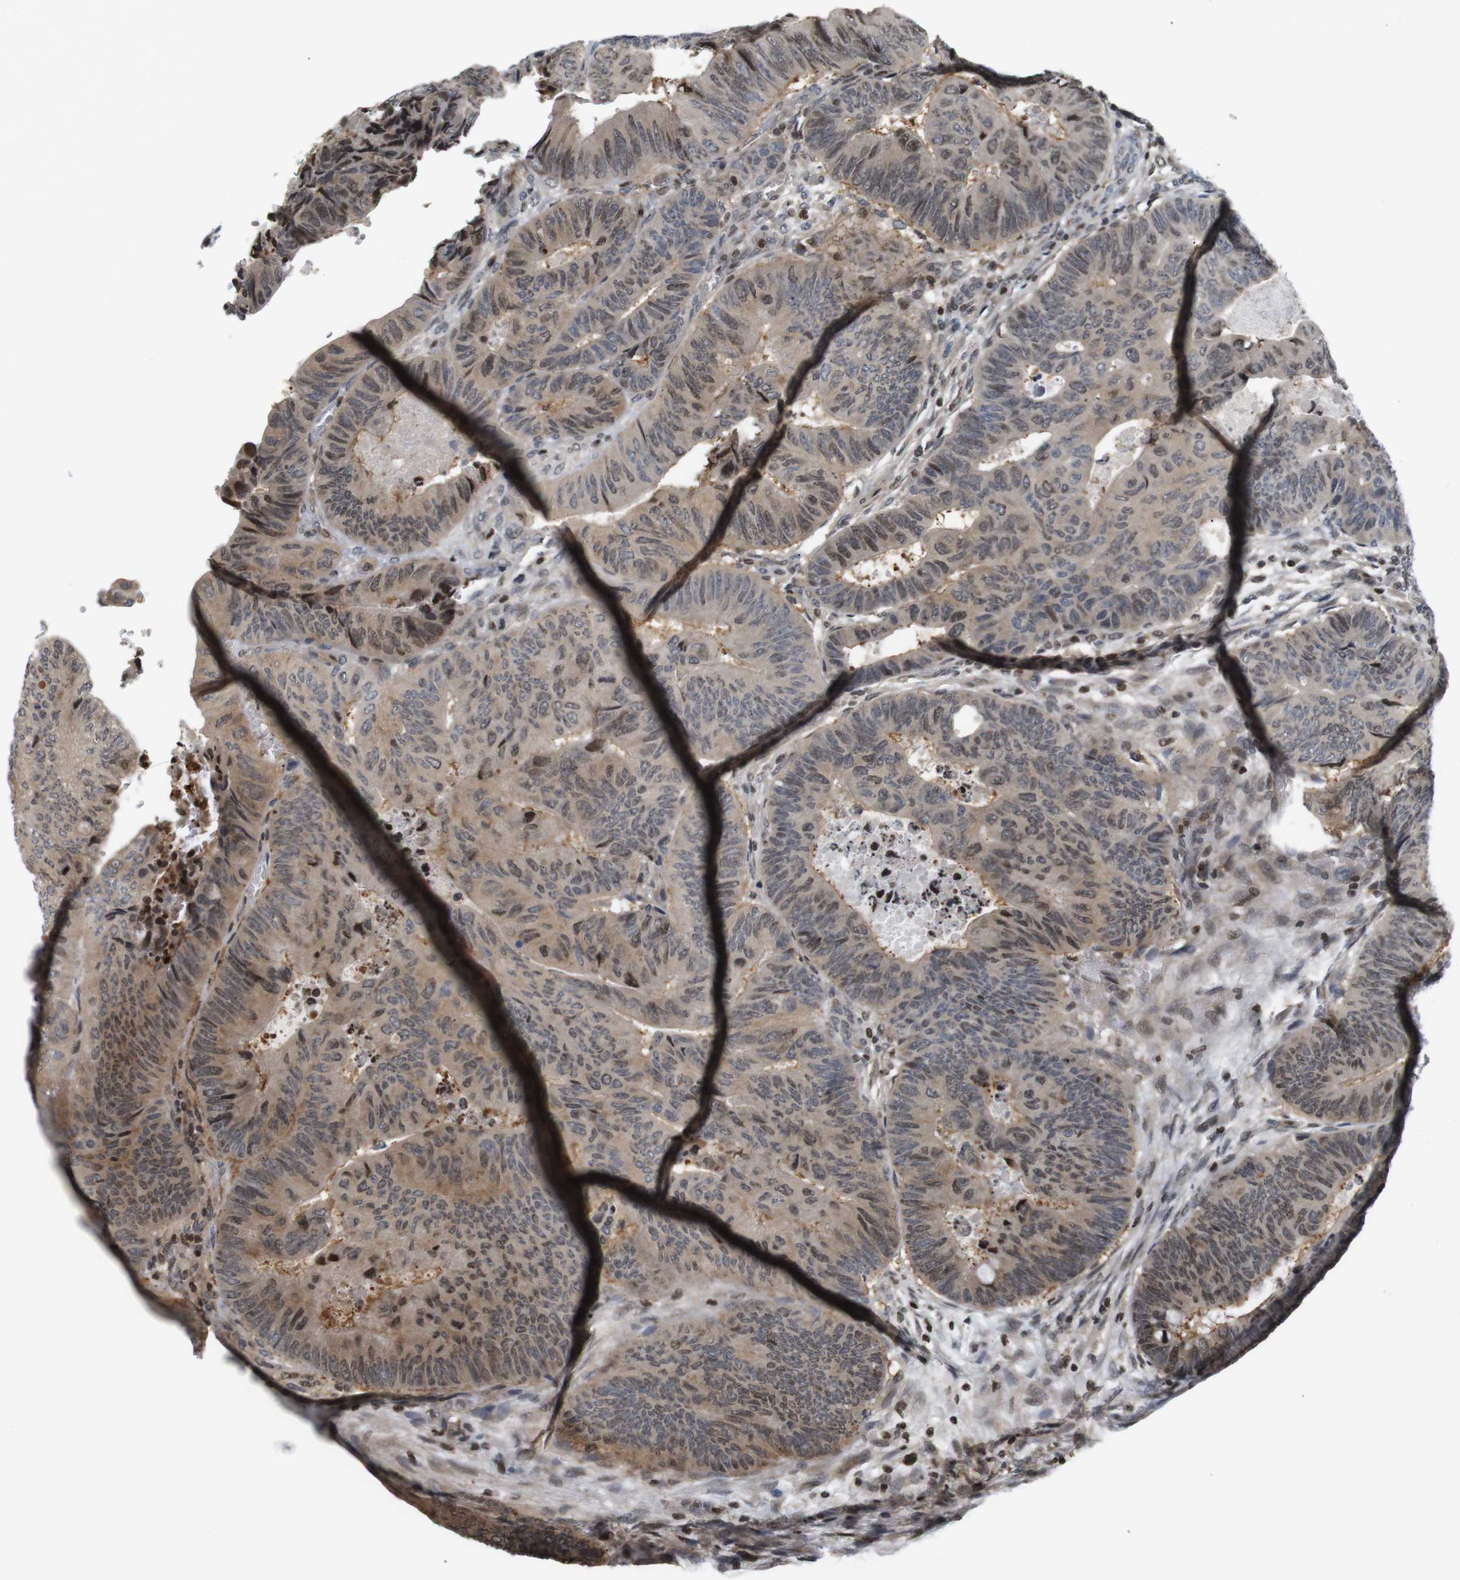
{"staining": {"intensity": "moderate", "quantity": "25%-75%", "location": "cytoplasmic/membranous,nuclear"}, "tissue": "colorectal cancer", "cell_type": "Tumor cells", "image_type": "cancer", "snomed": [{"axis": "morphology", "description": "Normal tissue, NOS"}, {"axis": "morphology", "description": "Adenocarcinoma, NOS"}, {"axis": "topography", "description": "Rectum"}, {"axis": "topography", "description": "Peripheral nerve tissue"}], "caption": "Colorectal cancer stained with a protein marker displays moderate staining in tumor cells.", "gene": "MBD1", "patient": {"sex": "male", "age": 92}}